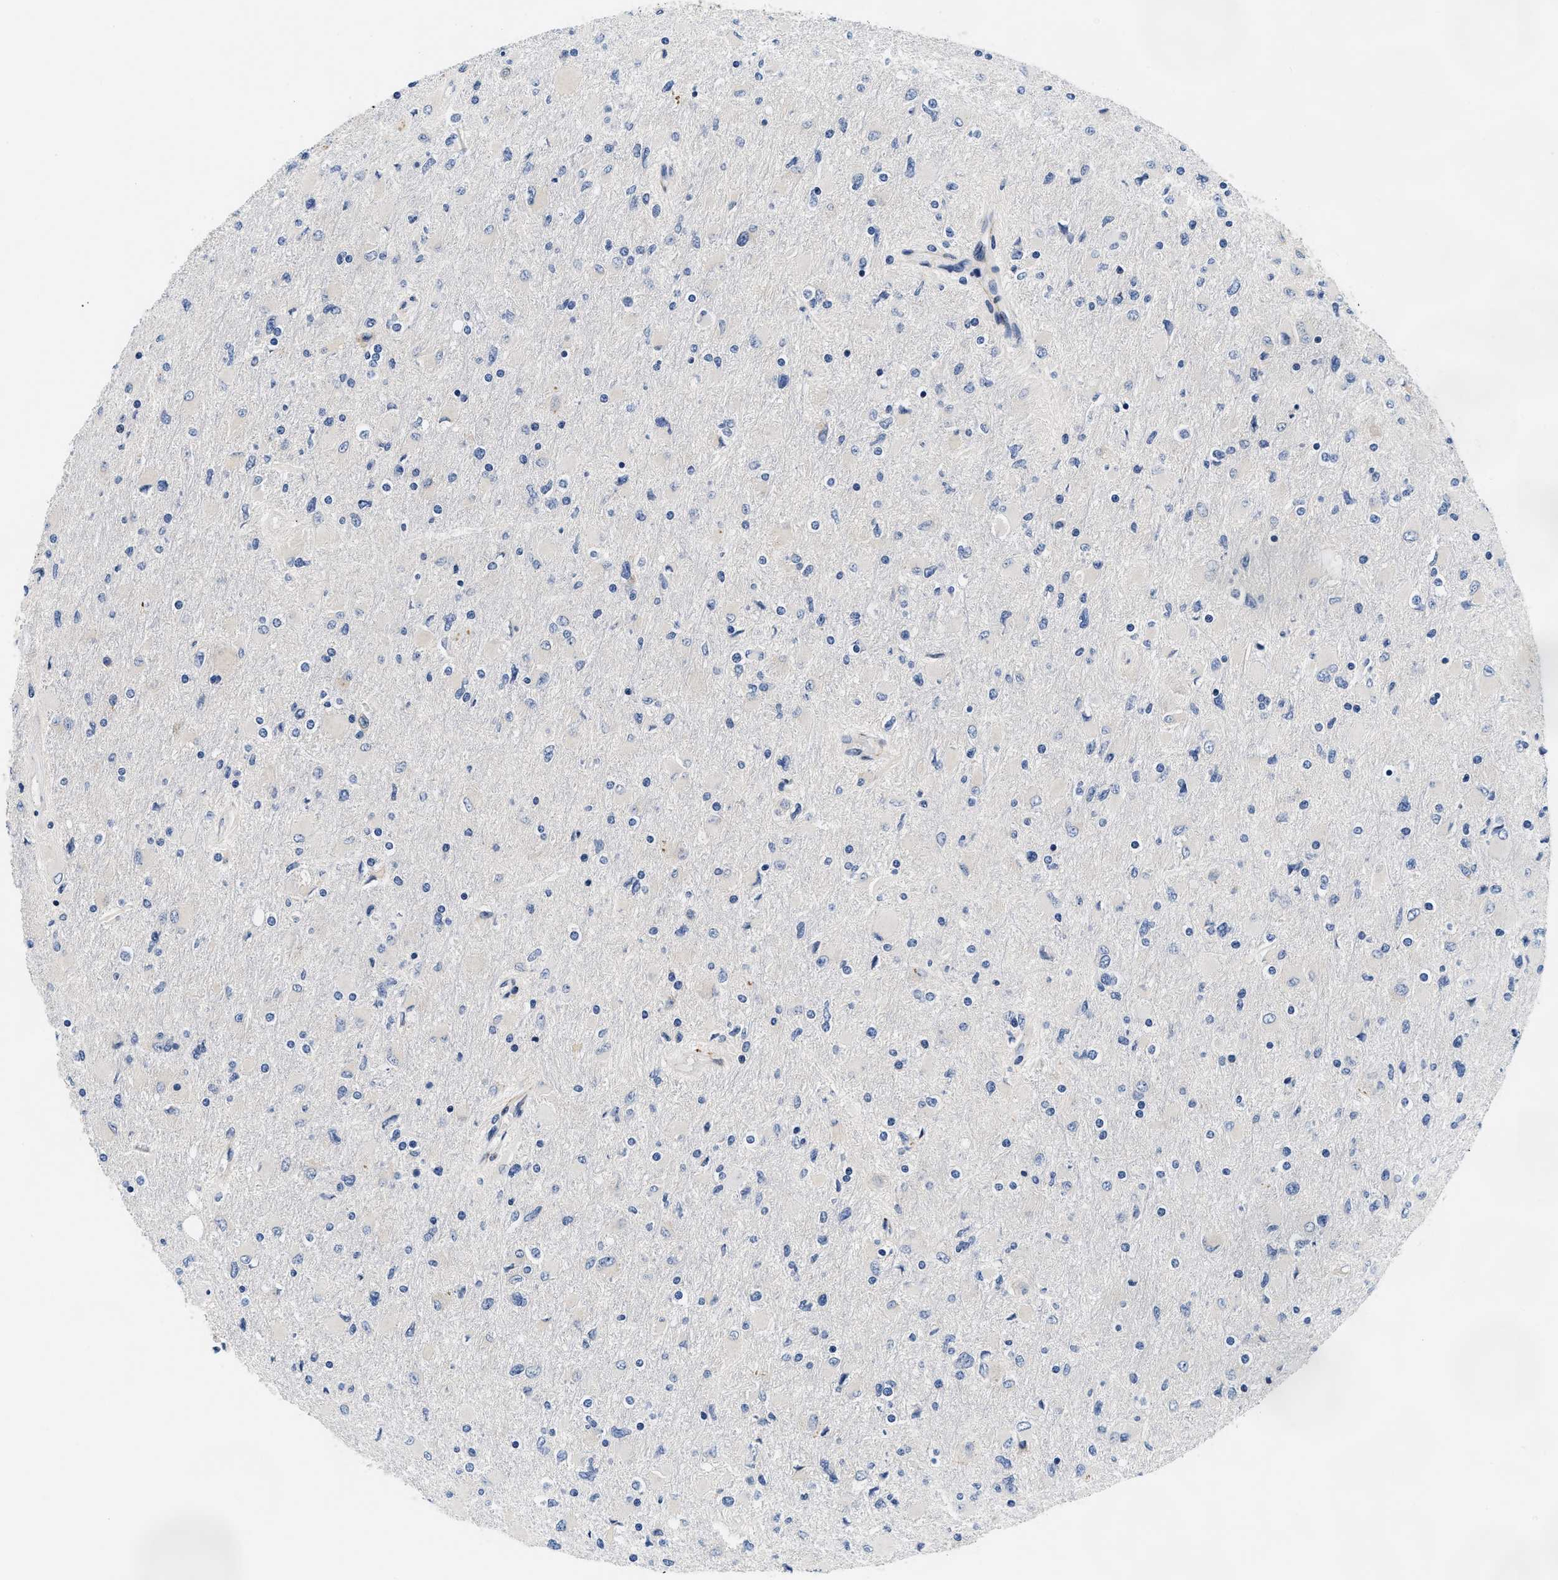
{"staining": {"intensity": "negative", "quantity": "none", "location": "none"}, "tissue": "glioma", "cell_type": "Tumor cells", "image_type": "cancer", "snomed": [{"axis": "morphology", "description": "Glioma, malignant, High grade"}, {"axis": "topography", "description": "Cerebral cortex"}], "caption": "High magnification brightfield microscopy of malignant glioma (high-grade) stained with DAB (3,3'-diaminobenzidine) (brown) and counterstained with hematoxylin (blue): tumor cells show no significant positivity.", "gene": "PDP1", "patient": {"sex": "female", "age": 36}}